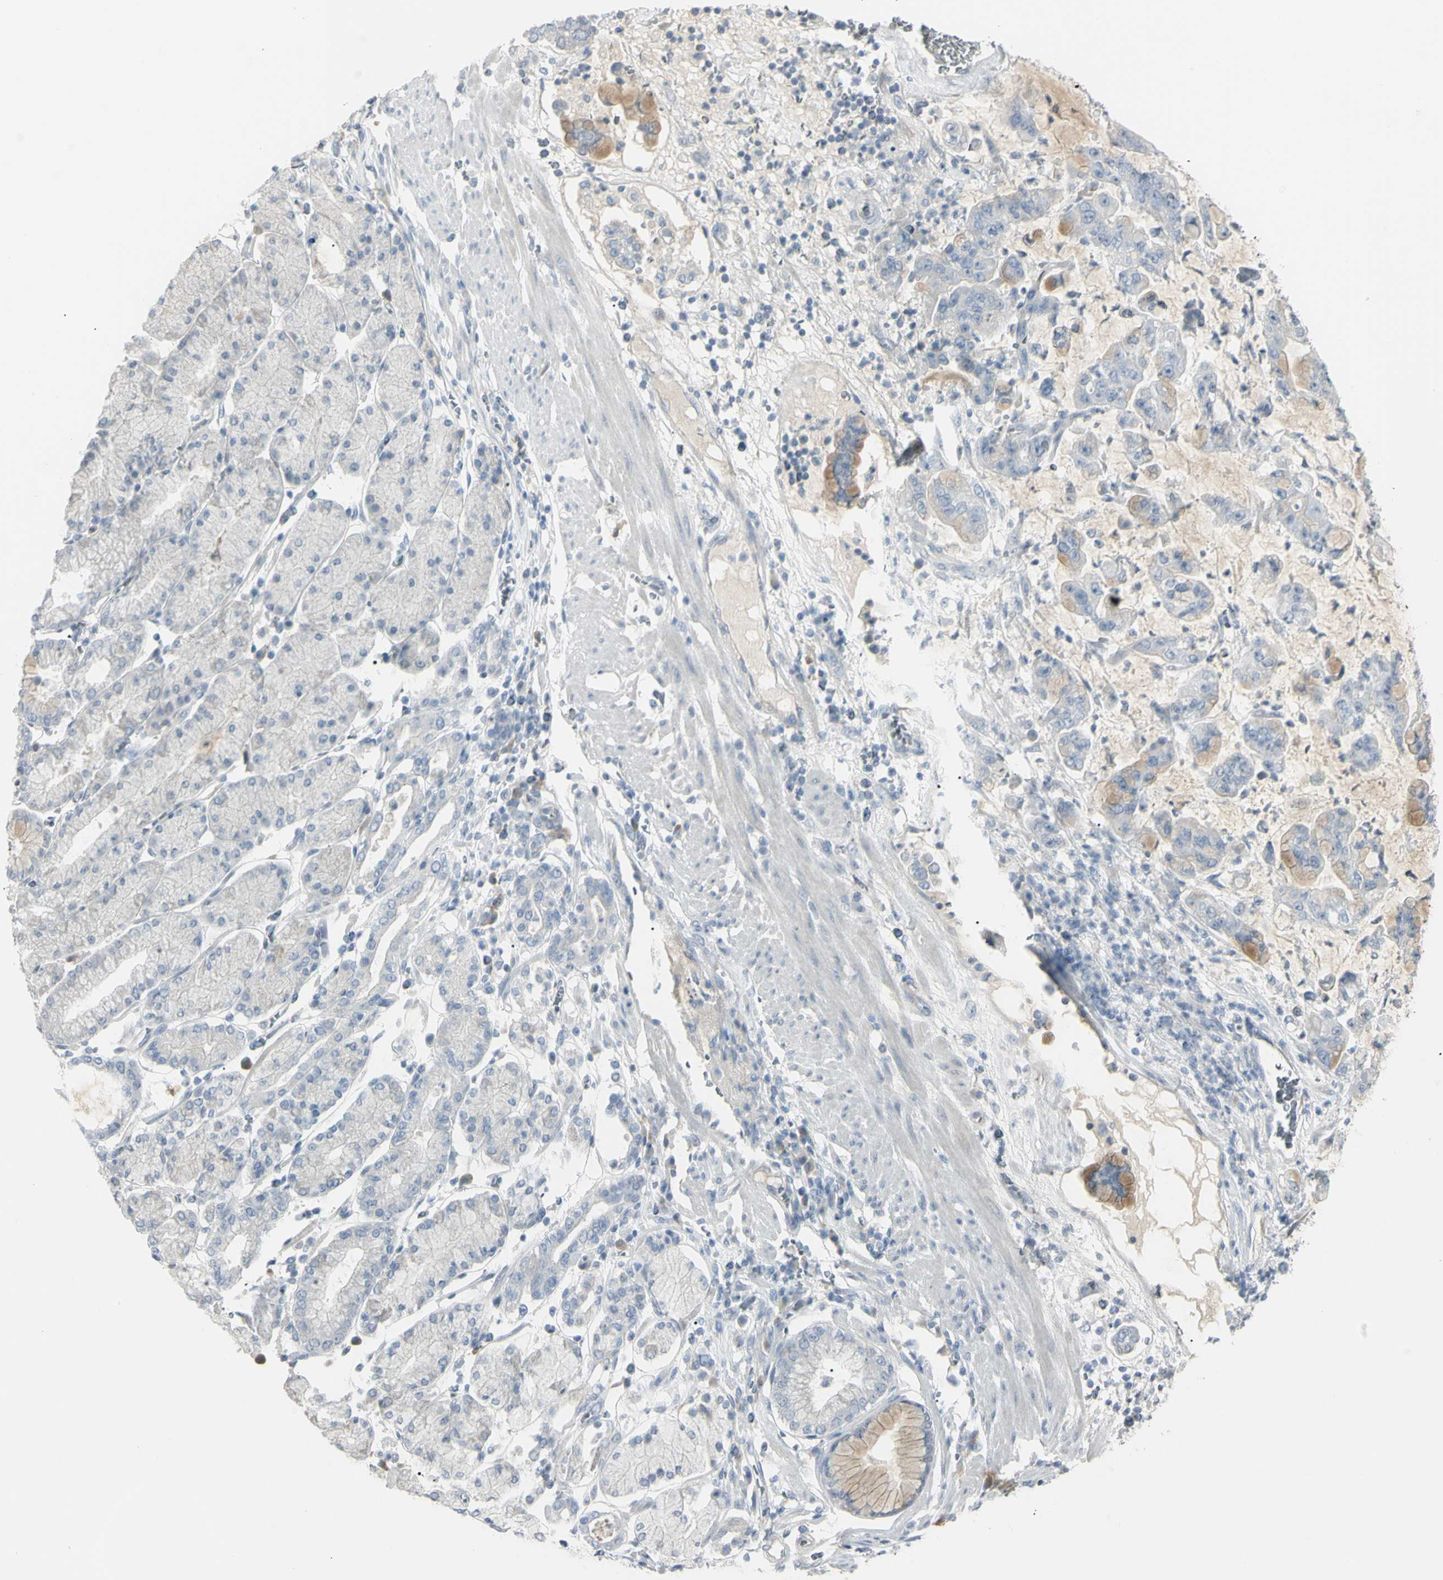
{"staining": {"intensity": "weak", "quantity": "<25%", "location": "cytoplasmic/membranous"}, "tissue": "stomach cancer", "cell_type": "Tumor cells", "image_type": "cancer", "snomed": [{"axis": "morphology", "description": "Normal tissue, NOS"}, {"axis": "morphology", "description": "Adenocarcinoma, NOS"}, {"axis": "topography", "description": "Stomach, upper"}, {"axis": "topography", "description": "Stomach"}], "caption": "Human stomach cancer (adenocarcinoma) stained for a protein using IHC exhibits no positivity in tumor cells.", "gene": "PIP", "patient": {"sex": "male", "age": 76}}